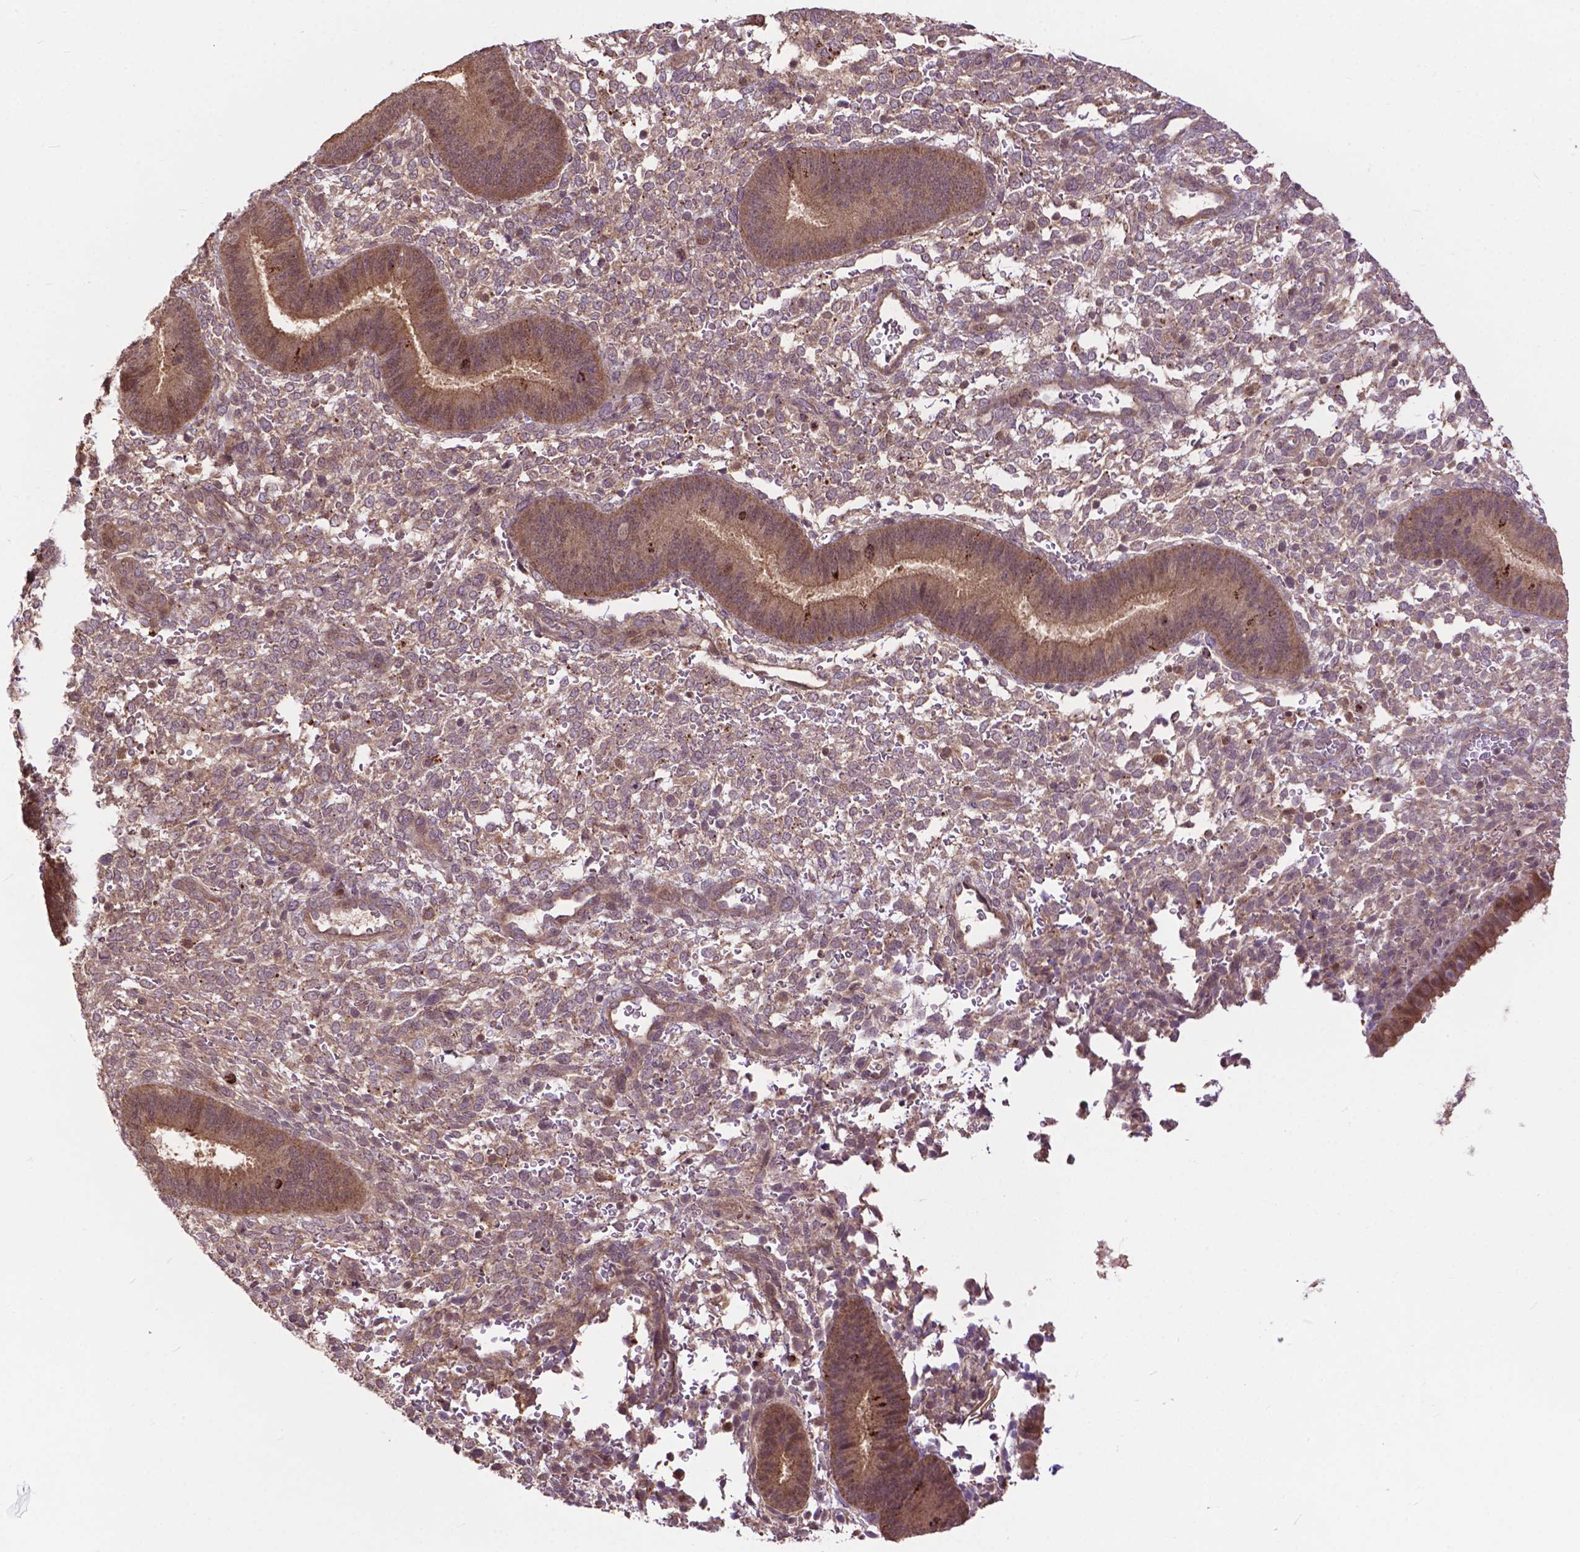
{"staining": {"intensity": "moderate", "quantity": ">75%", "location": "cytoplasmic/membranous"}, "tissue": "endometrium", "cell_type": "Cells in endometrial stroma", "image_type": "normal", "snomed": [{"axis": "morphology", "description": "Normal tissue, NOS"}, {"axis": "topography", "description": "Endometrium"}], "caption": "DAB immunohistochemical staining of unremarkable human endometrium displays moderate cytoplasmic/membranous protein positivity in approximately >75% of cells in endometrial stroma.", "gene": "CHMP4A", "patient": {"sex": "female", "age": 39}}